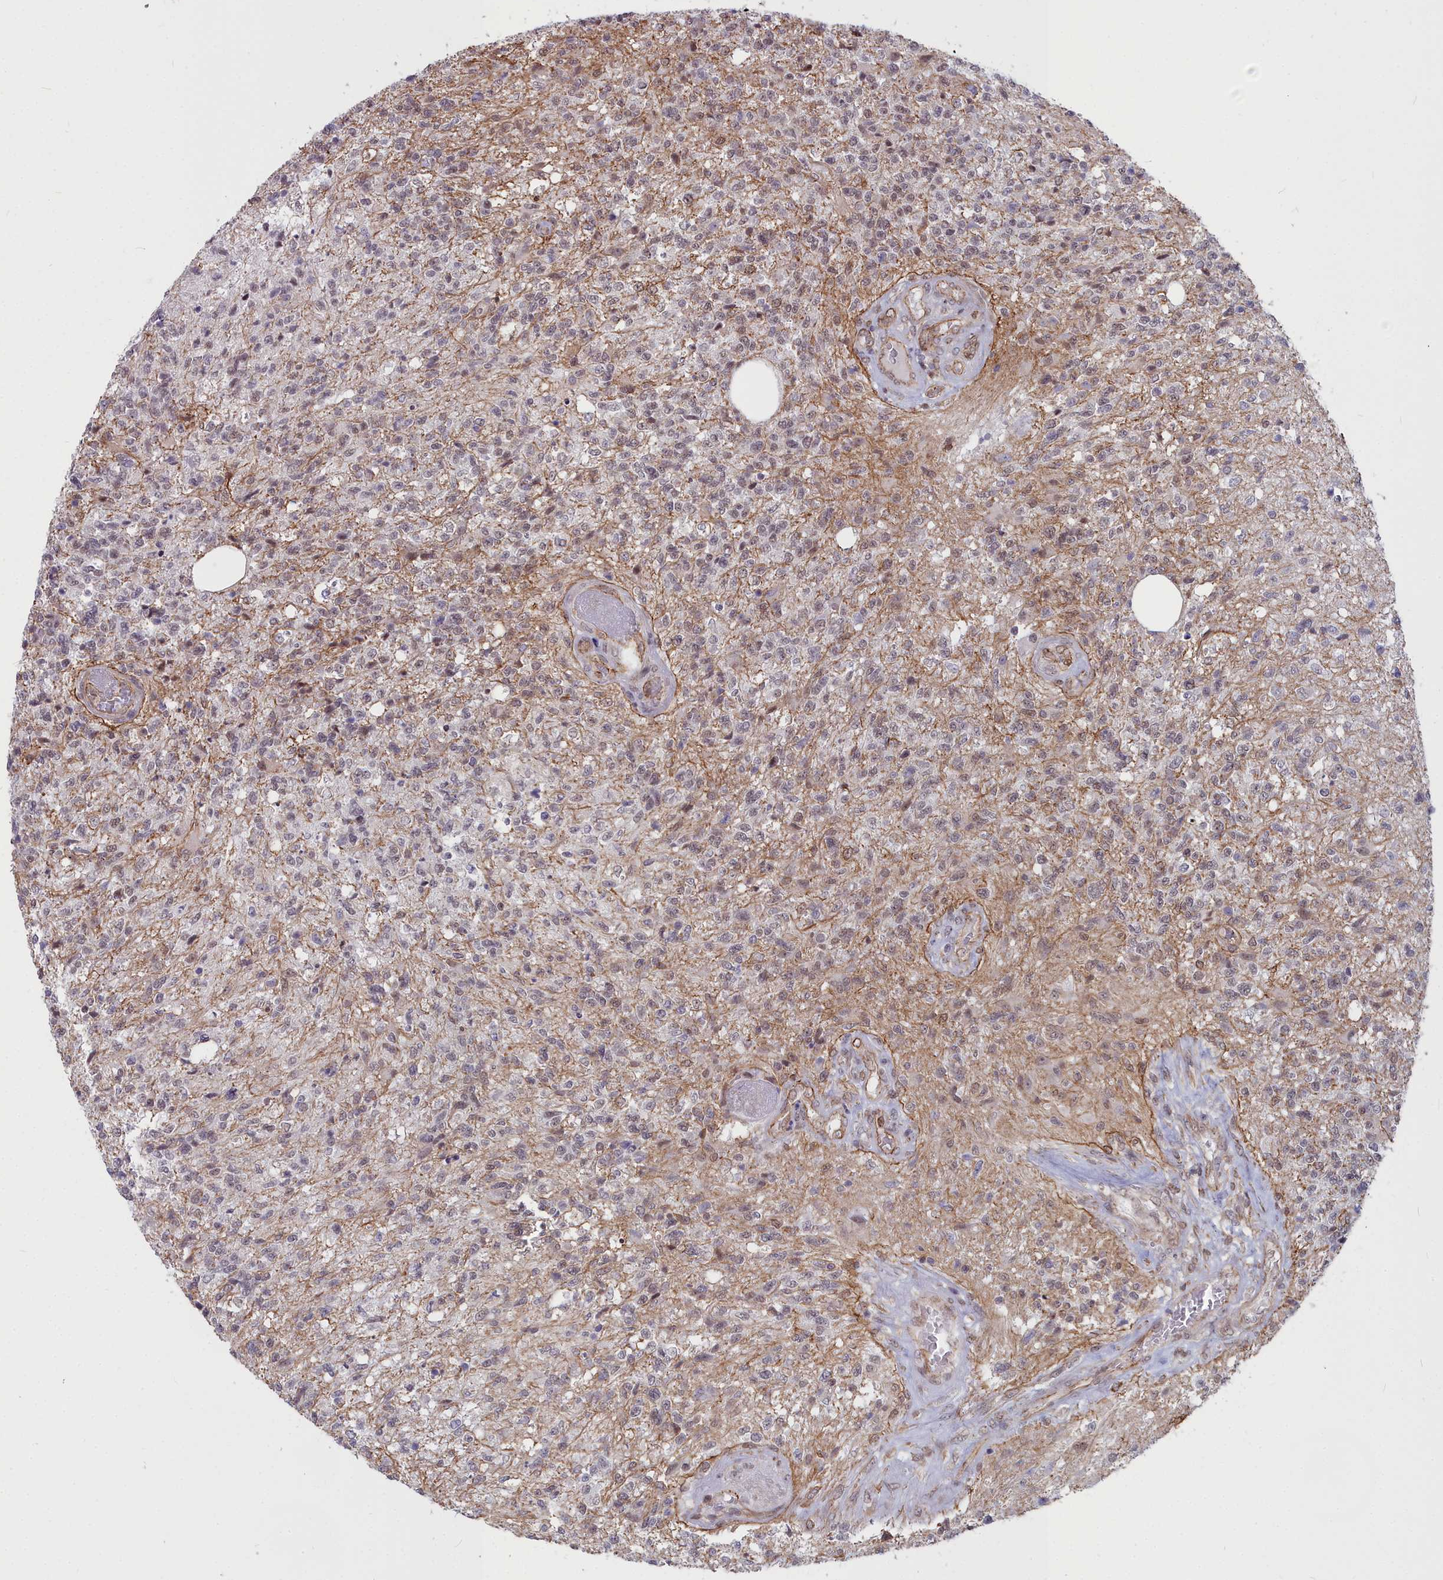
{"staining": {"intensity": "weak", "quantity": "<25%", "location": "nuclear"}, "tissue": "glioma", "cell_type": "Tumor cells", "image_type": "cancer", "snomed": [{"axis": "morphology", "description": "Glioma, malignant, High grade"}, {"axis": "topography", "description": "Brain"}], "caption": "Image shows no protein expression in tumor cells of glioma tissue. (IHC, brightfield microscopy, high magnification).", "gene": "YJU2", "patient": {"sex": "male", "age": 56}}